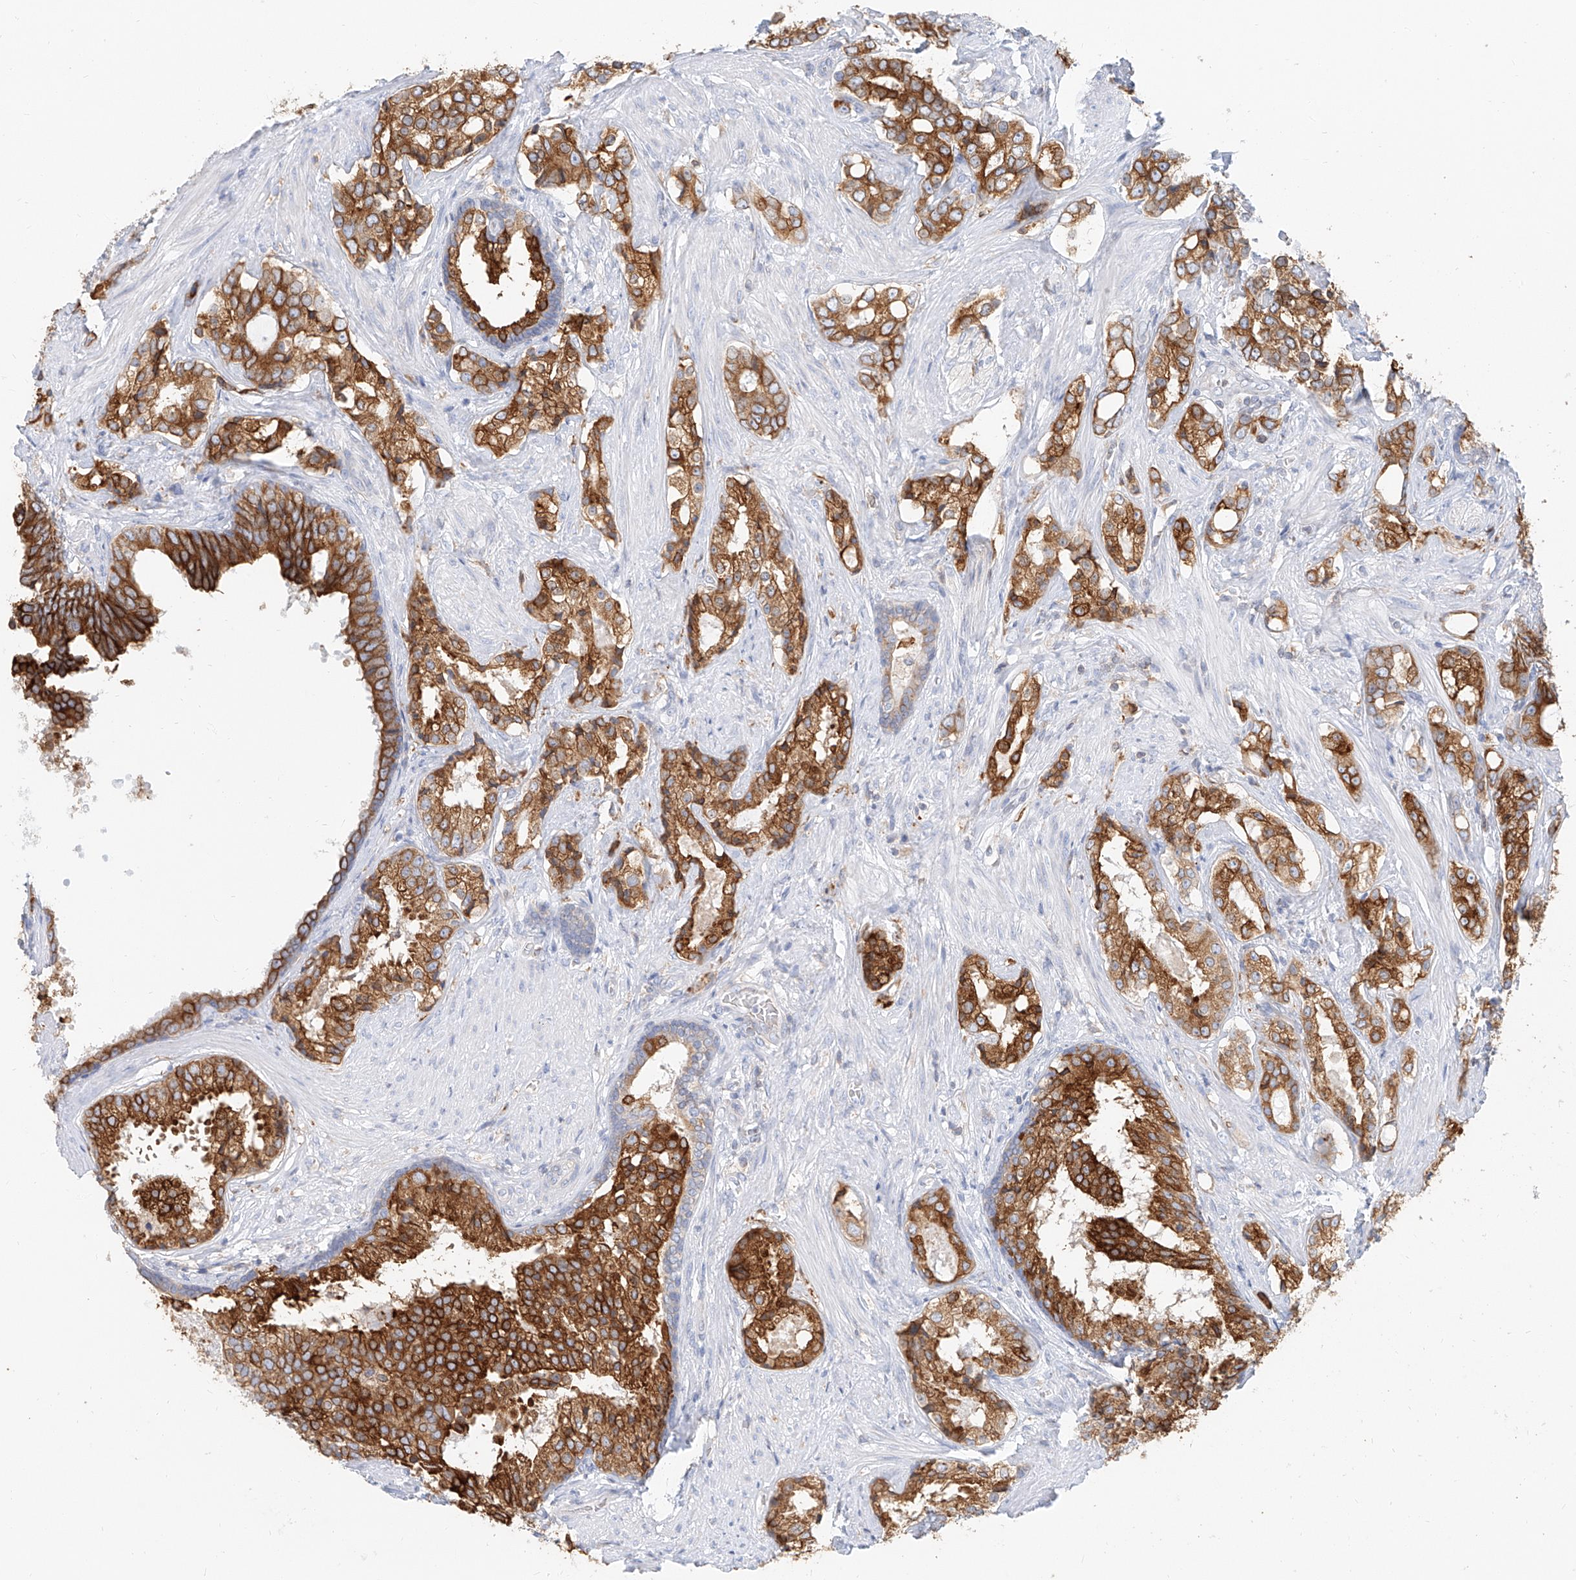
{"staining": {"intensity": "strong", "quantity": ">75%", "location": "cytoplasmic/membranous"}, "tissue": "prostate cancer", "cell_type": "Tumor cells", "image_type": "cancer", "snomed": [{"axis": "morphology", "description": "Adenocarcinoma, High grade"}, {"axis": "topography", "description": "Prostate"}], "caption": "There is high levels of strong cytoplasmic/membranous staining in tumor cells of high-grade adenocarcinoma (prostate), as demonstrated by immunohistochemical staining (brown color).", "gene": "DHRS7", "patient": {"sex": "male", "age": 58}}